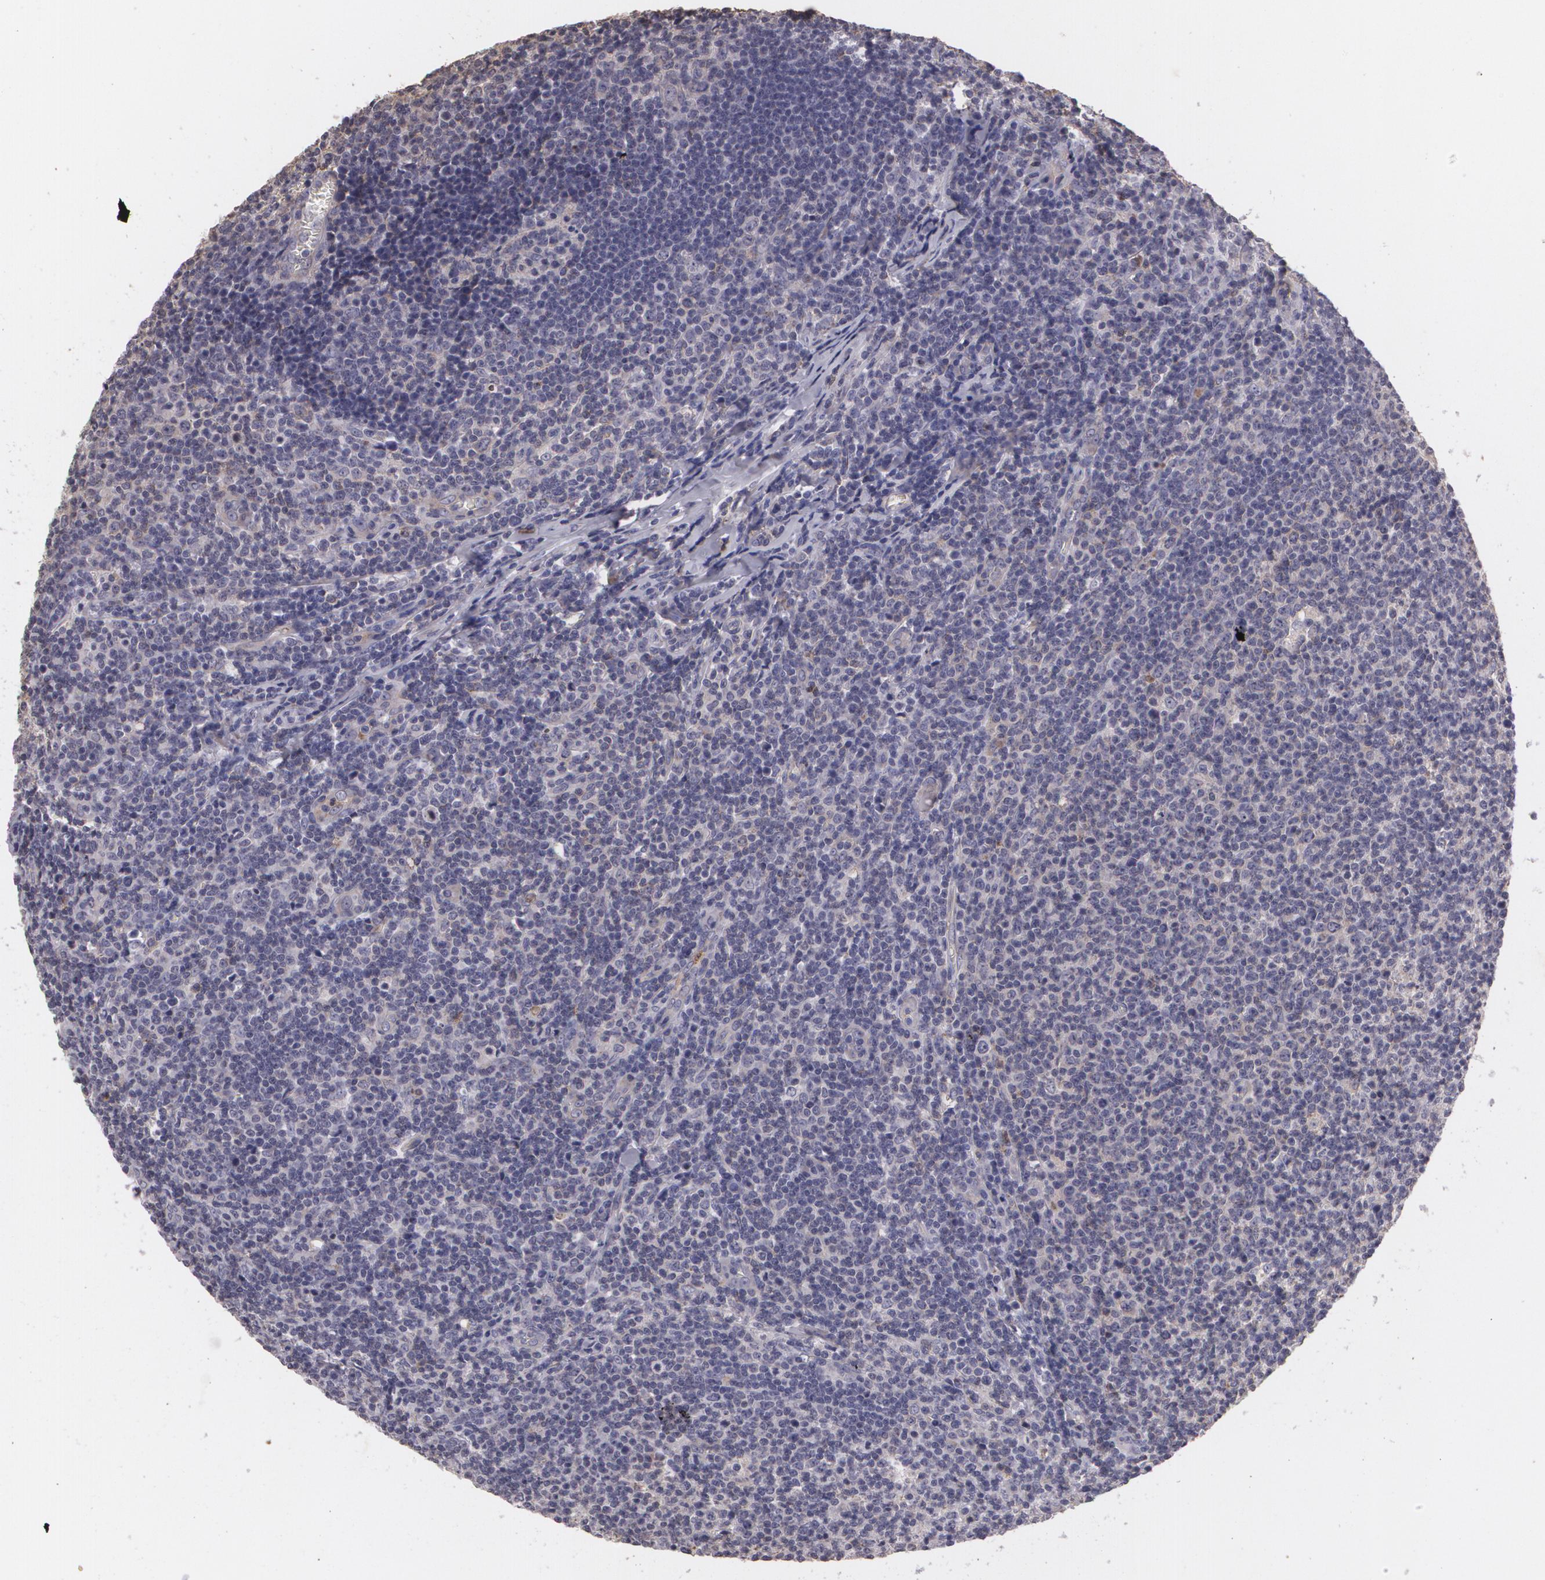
{"staining": {"intensity": "negative", "quantity": "none", "location": "none"}, "tissue": "lymphoma", "cell_type": "Tumor cells", "image_type": "cancer", "snomed": [{"axis": "morphology", "description": "Malignant lymphoma, non-Hodgkin's type, Low grade"}, {"axis": "topography", "description": "Lymph node"}], "caption": "The histopathology image shows no significant positivity in tumor cells of malignant lymphoma, non-Hodgkin's type (low-grade).", "gene": "KCNA4", "patient": {"sex": "male", "age": 74}}